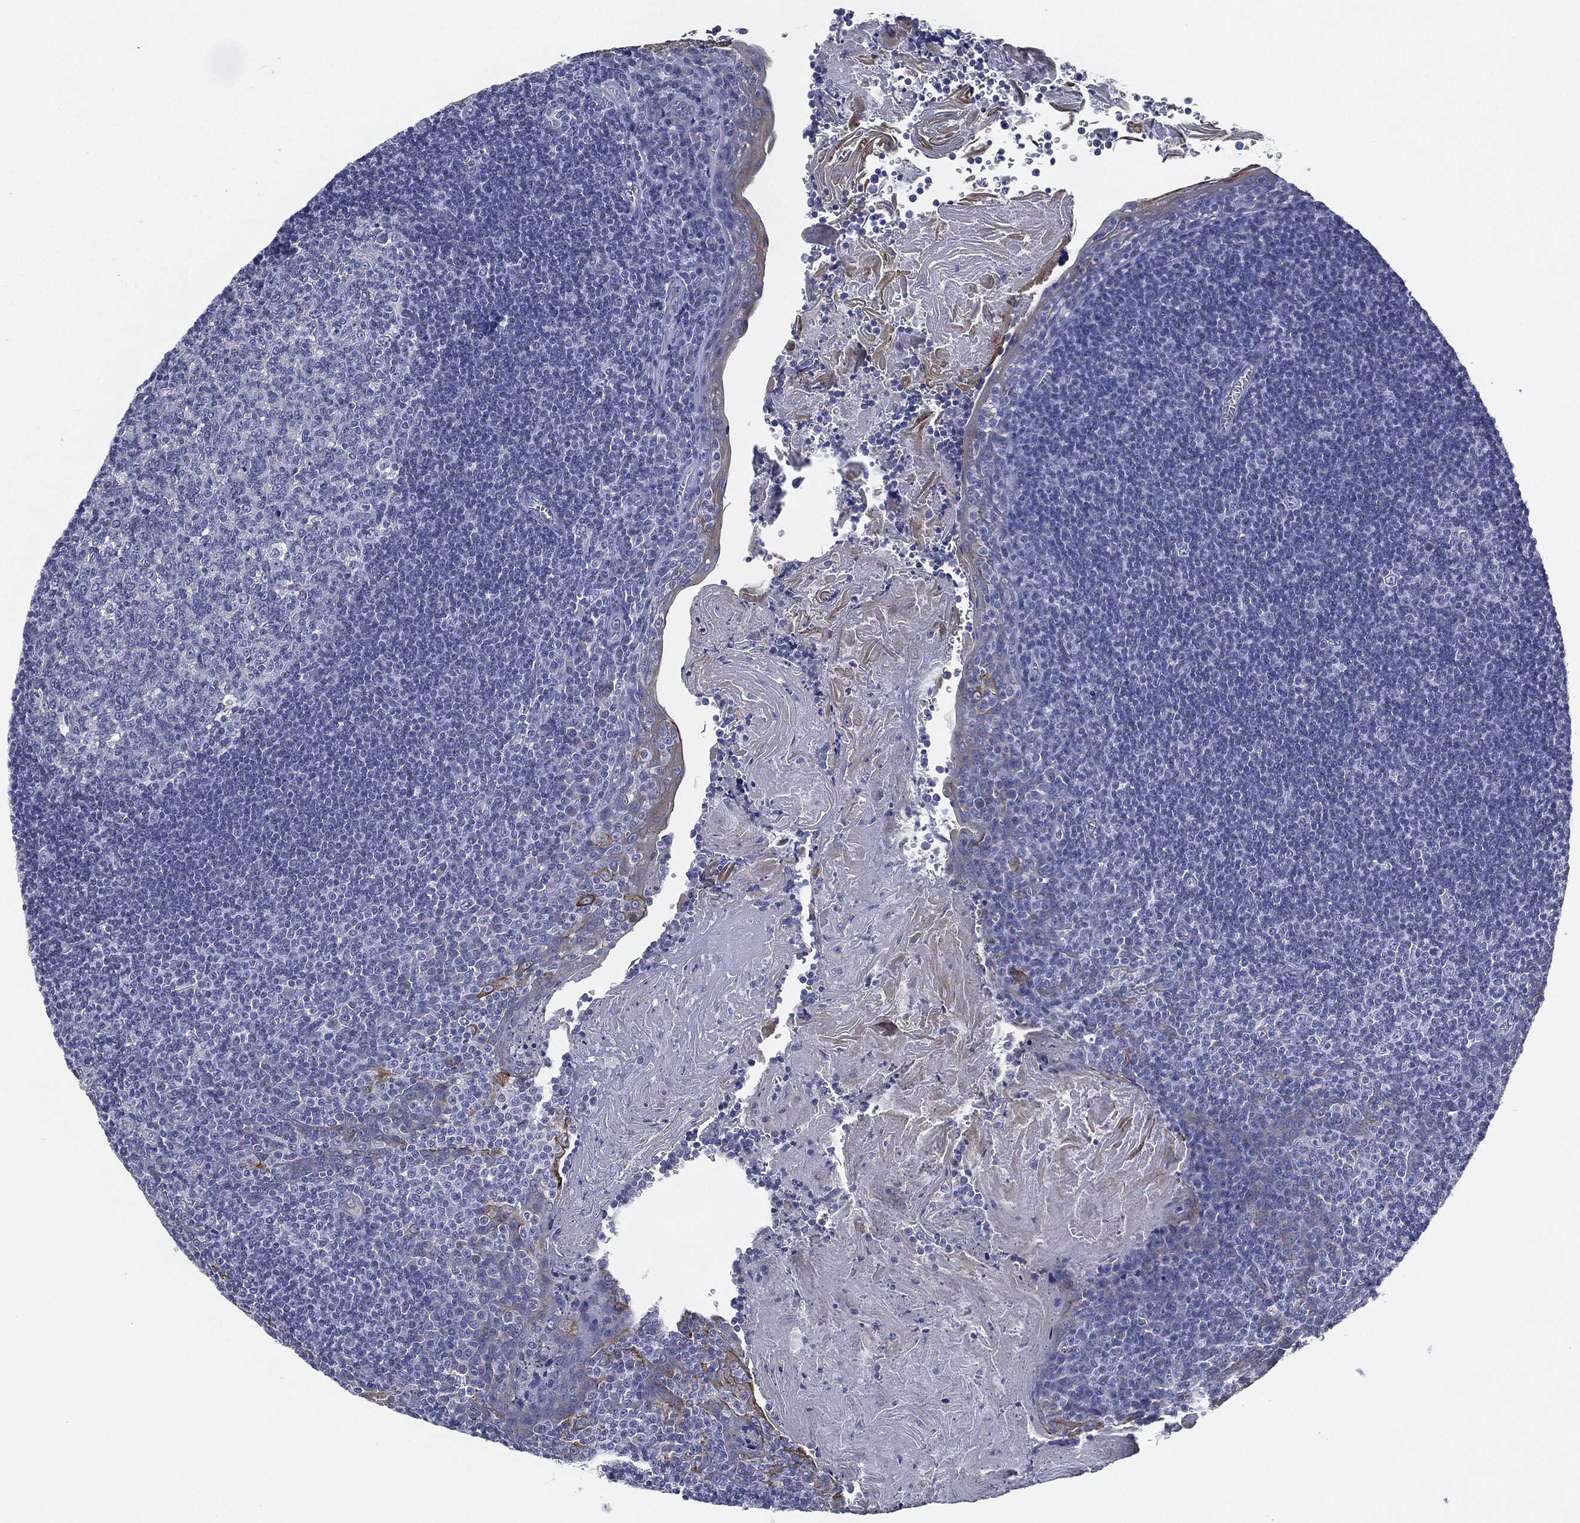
{"staining": {"intensity": "negative", "quantity": "none", "location": "none"}, "tissue": "tonsil", "cell_type": "Germinal center cells", "image_type": "normal", "snomed": [{"axis": "morphology", "description": "Normal tissue, NOS"}, {"axis": "morphology", "description": "Inflammation, NOS"}, {"axis": "topography", "description": "Tonsil"}], "caption": "Protein analysis of benign tonsil shows no significant positivity in germinal center cells.", "gene": "SHROOM2", "patient": {"sex": "female", "age": 31}}